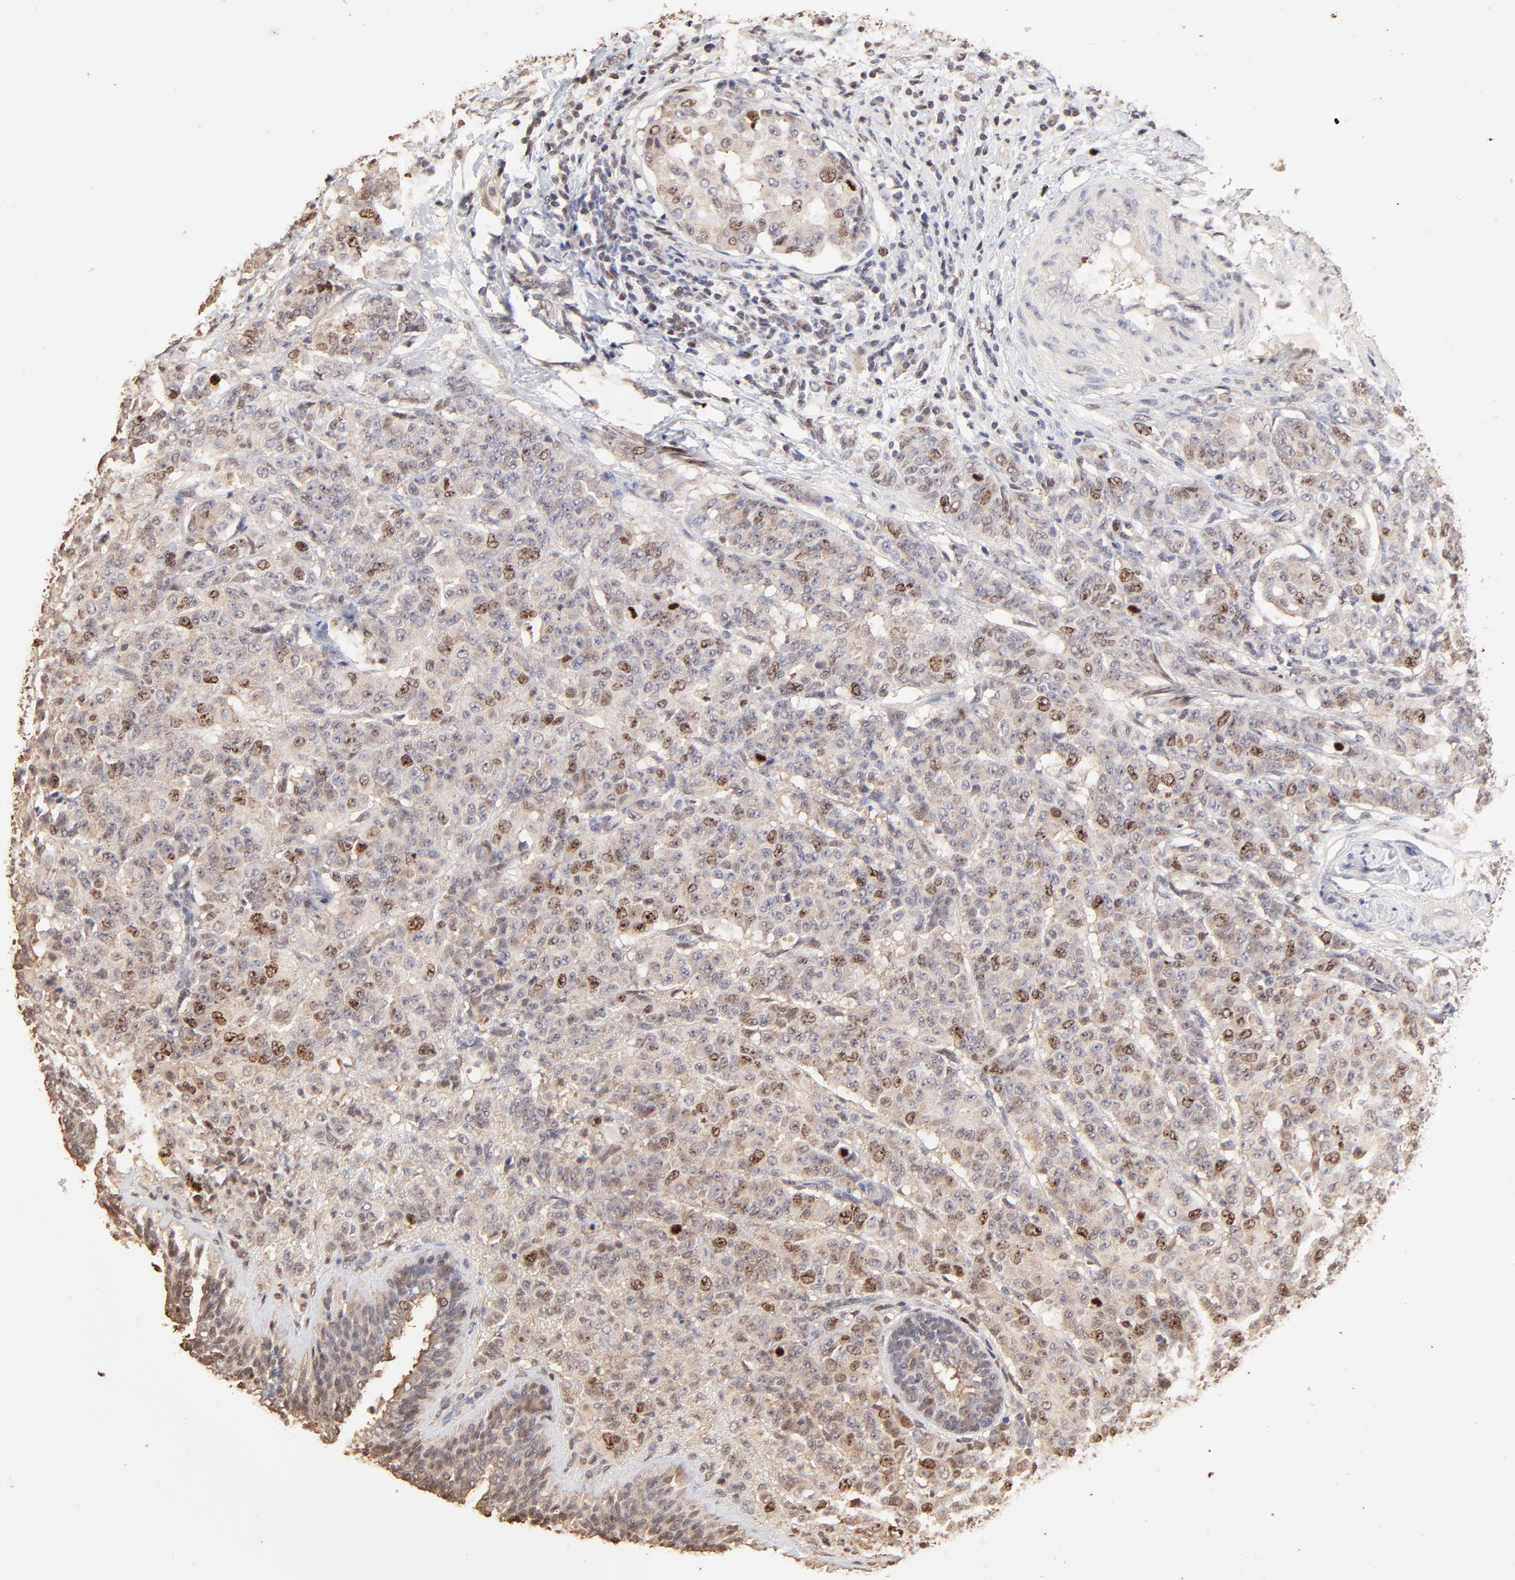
{"staining": {"intensity": "moderate", "quantity": "<25%", "location": "nuclear"}, "tissue": "breast cancer", "cell_type": "Tumor cells", "image_type": "cancer", "snomed": [{"axis": "morphology", "description": "Duct carcinoma"}, {"axis": "topography", "description": "Breast"}], "caption": "Protein expression by IHC displays moderate nuclear staining in about <25% of tumor cells in breast intraductal carcinoma.", "gene": "BIRC5", "patient": {"sex": "female", "age": 40}}